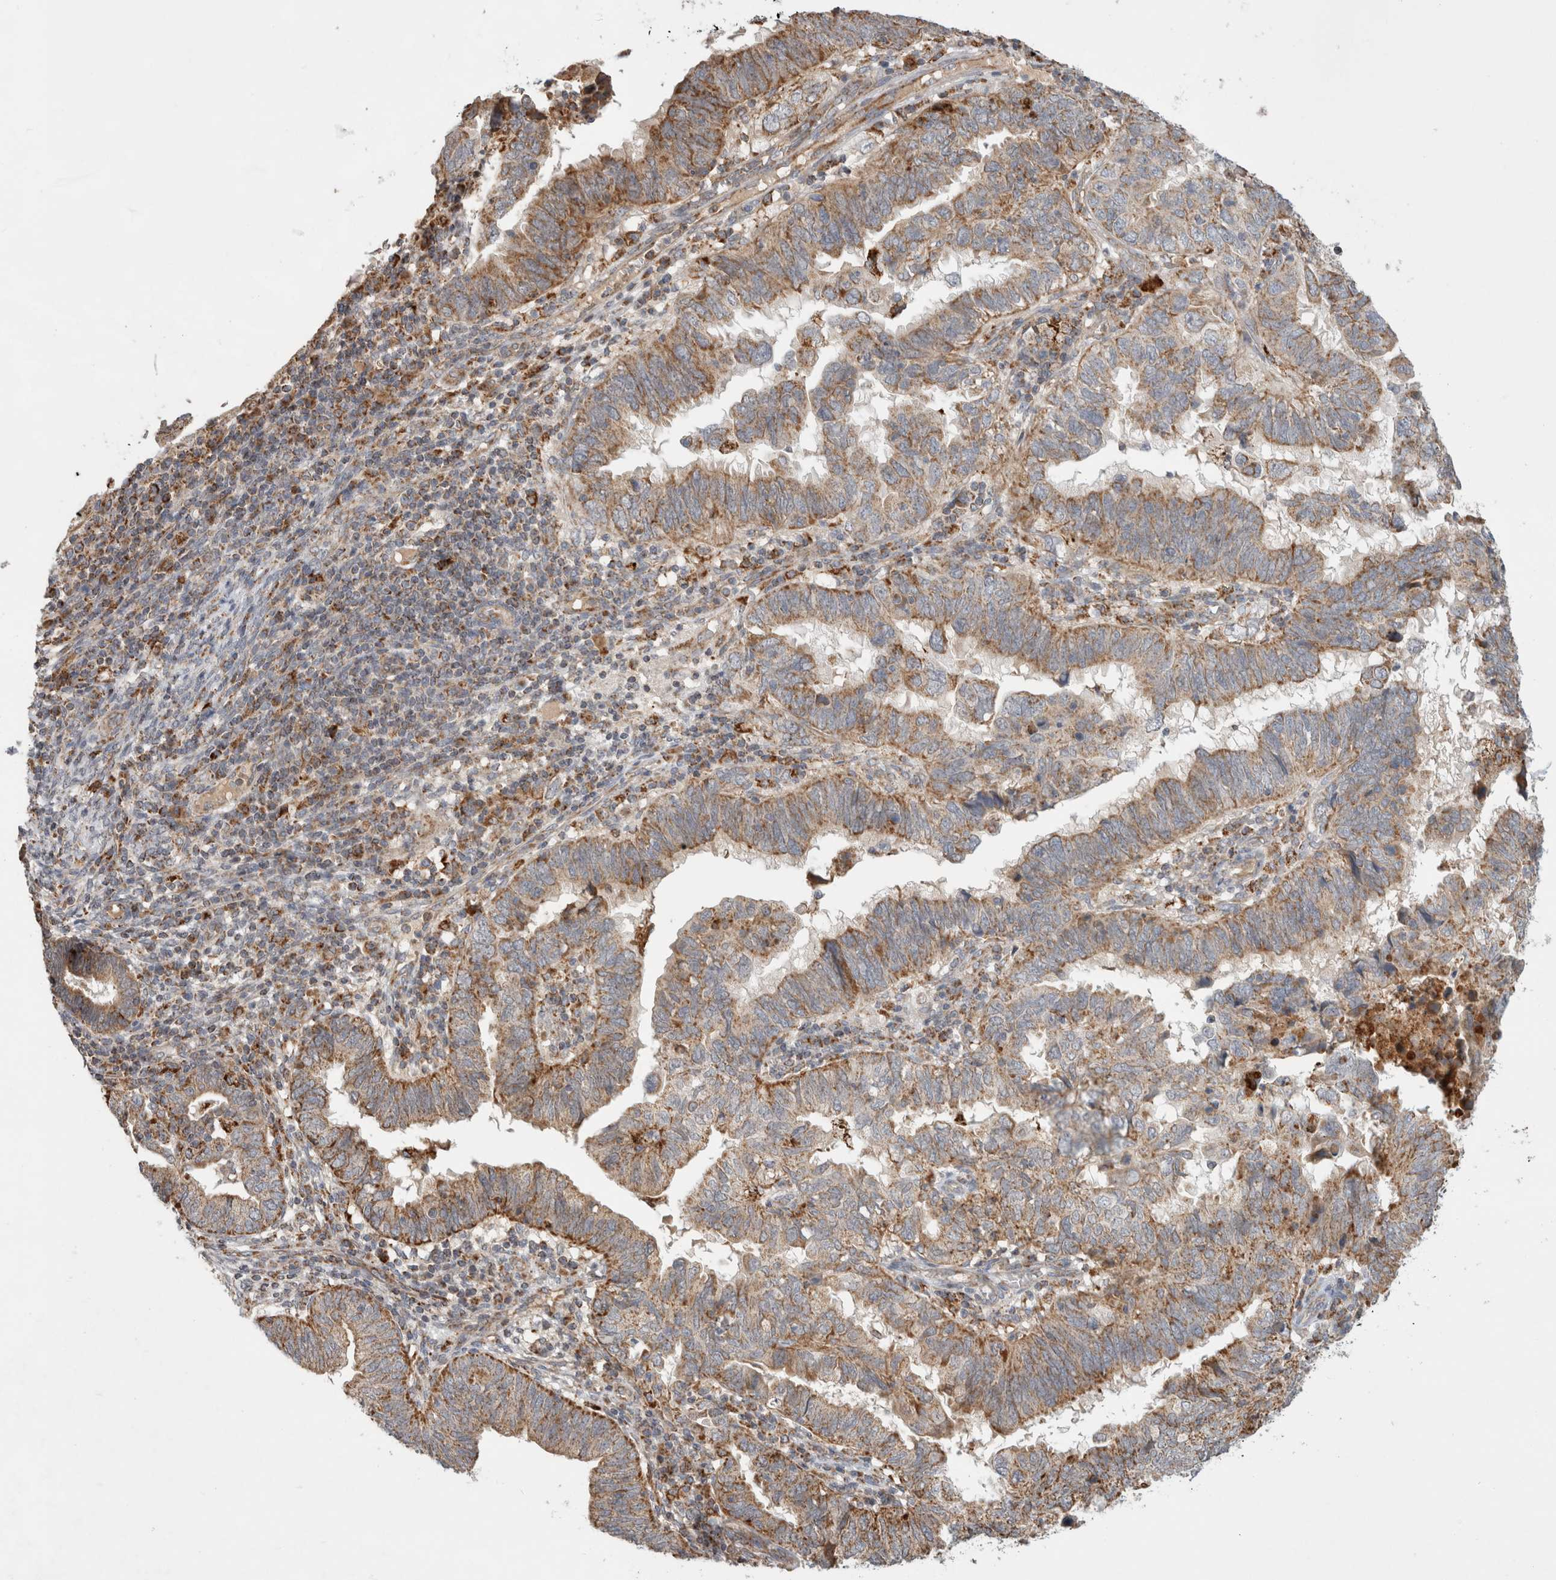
{"staining": {"intensity": "moderate", "quantity": ">75%", "location": "cytoplasmic/membranous"}, "tissue": "endometrial cancer", "cell_type": "Tumor cells", "image_type": "cancer", "snomed": [{"axis": "morphology", "description": "Adenocarcinoma, NOS"}, {"axis": "topography", "description": "Uterus"}], "caption": "Immunohistochemical staining of human adenocarcinoma (endometrial) exhibits moderate cytoplasmic/membranous protein expression in about >75% of tumor cells.", "gene": "HROB", "patient": {"sex": "female", "age": 77}}